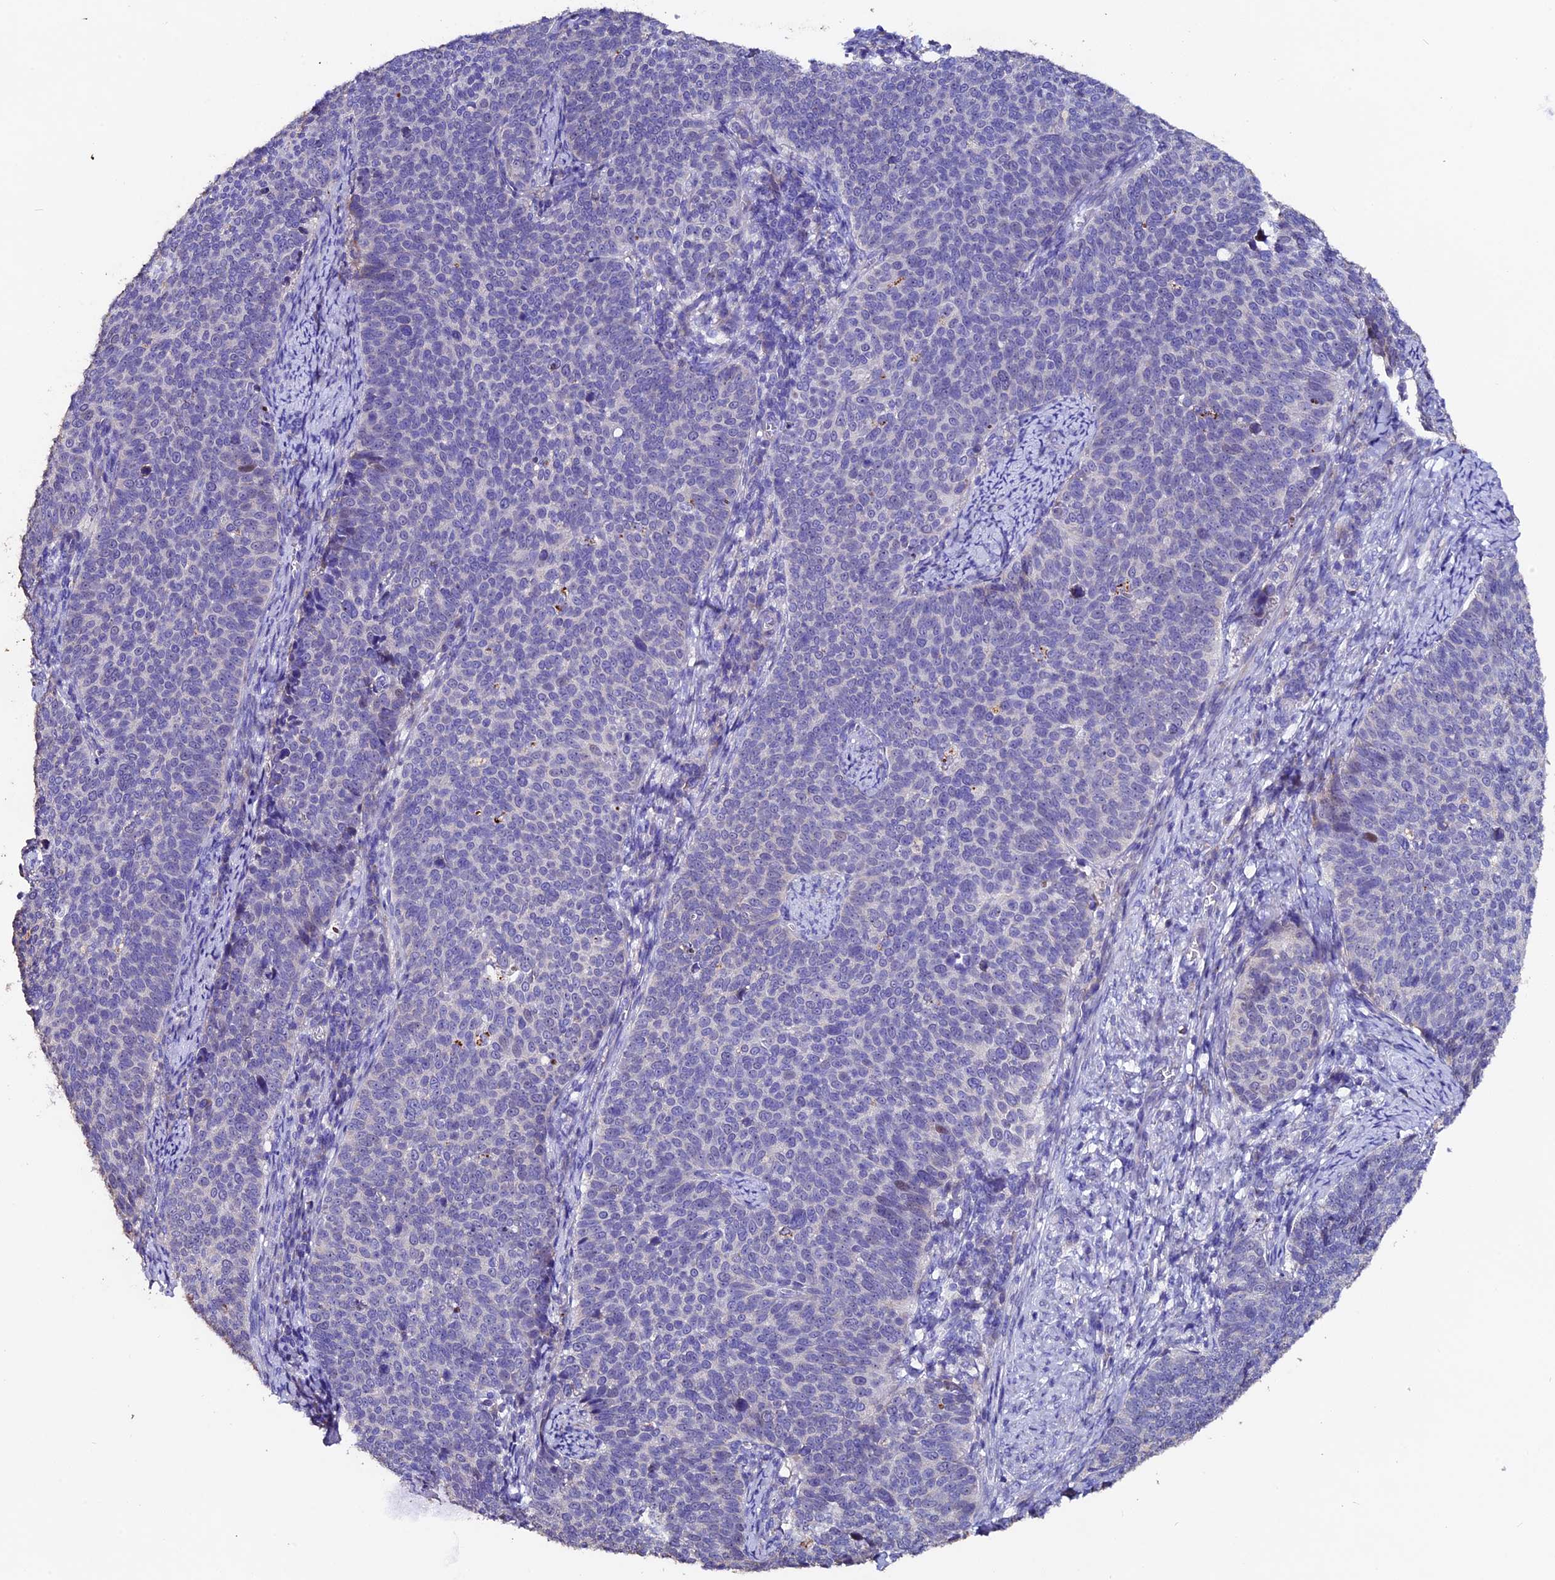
{"staining": {"intensity": "negative", "quantity": "none", "location": "none"}, "tissue": "cervical cancer", "cell_type": "Tumor cells", "image_type": "cancer", "snomed": [{"axis": "morphology", "description": "Normal tissue, NOS"}, {"axis": "morphology", "description": "Squamous cell carcinoma, NOS"}, {"axis": "topography", "description": "Cervix"}], "caption": "There is no significant expression in tumor cells of cervical cancer.", "gene": "FBXW9", "patient": {"sex": "female", "age": 39}}